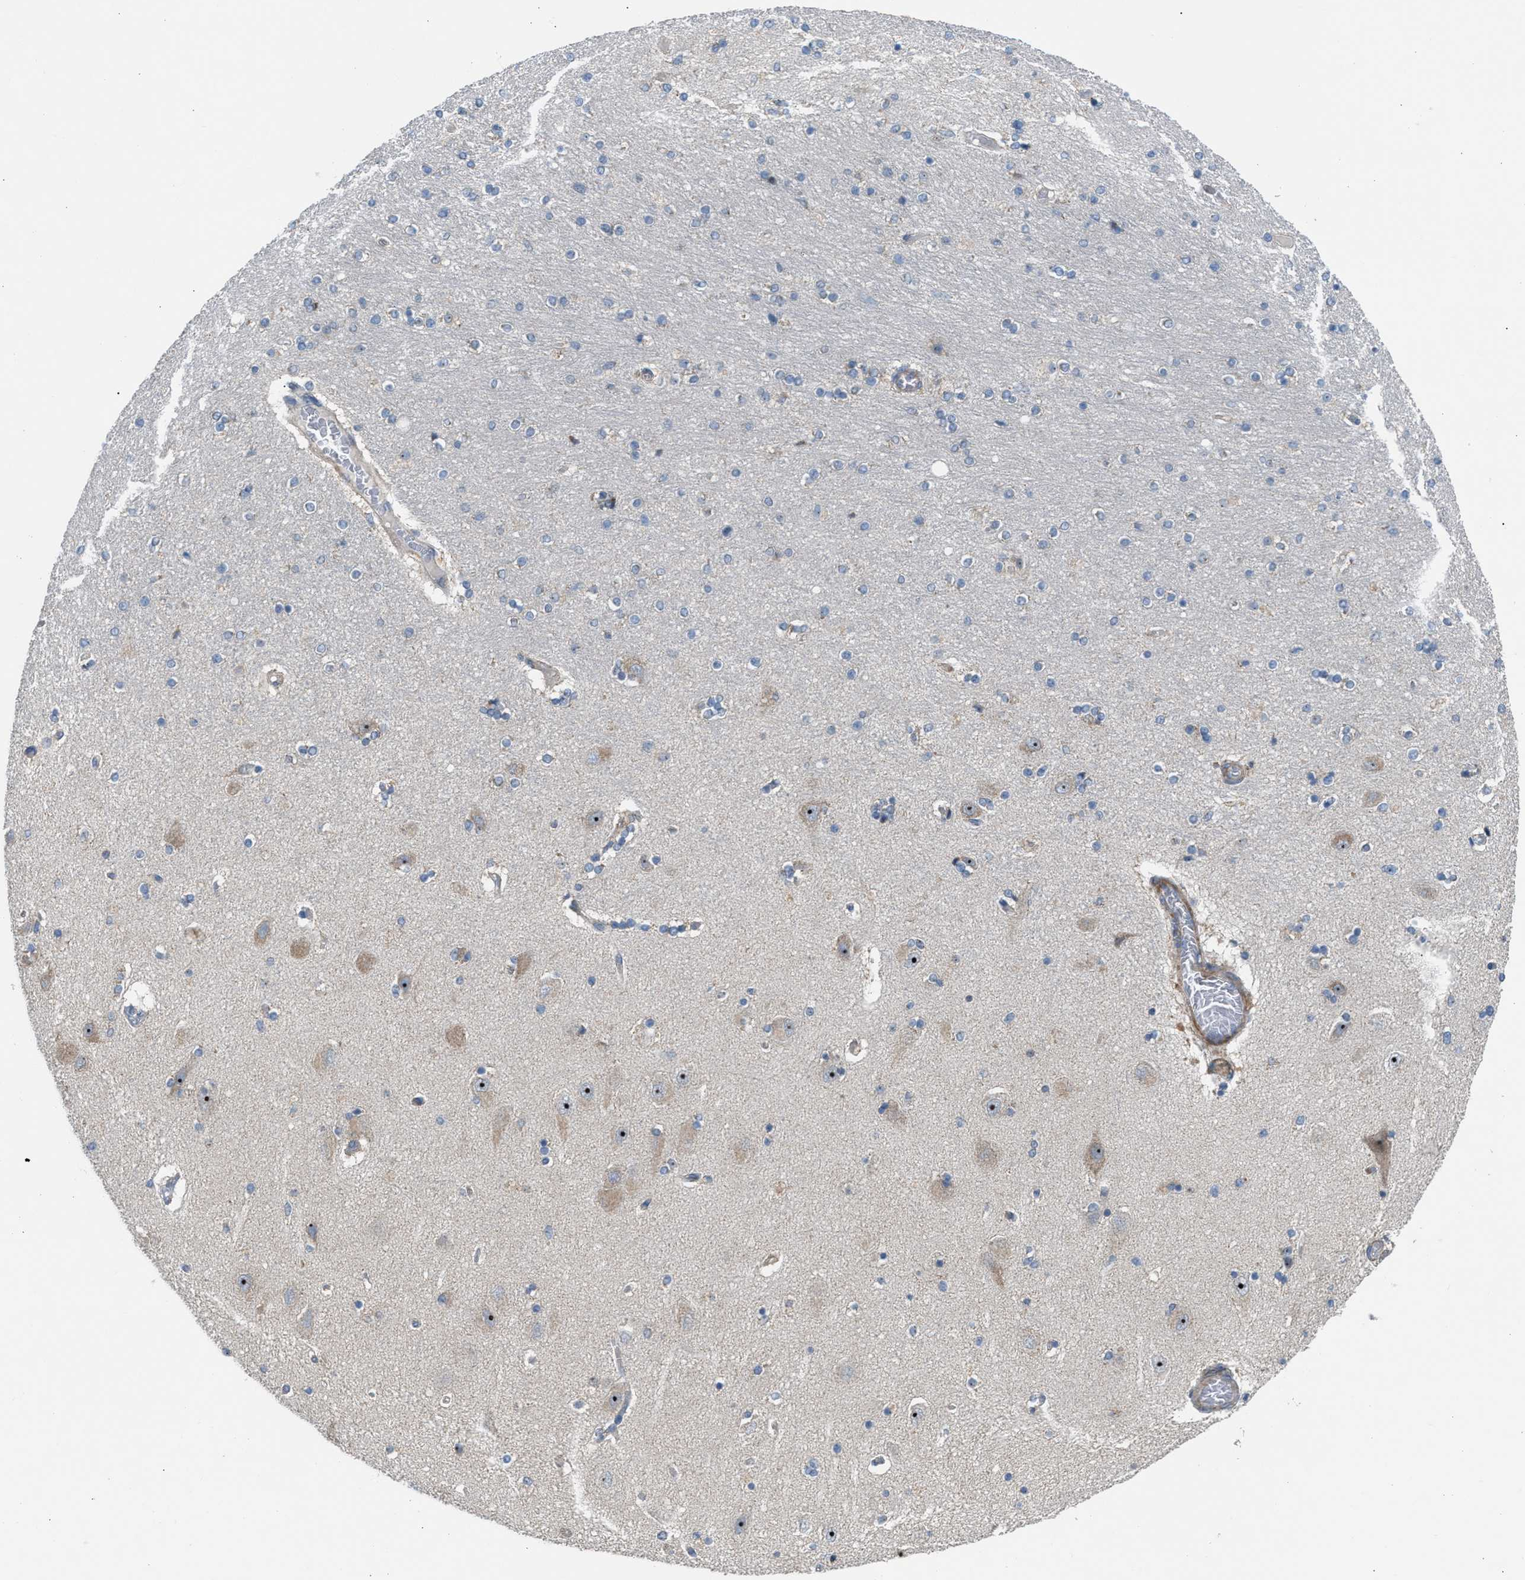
{"staining": {"intensity": "weak", "quantity": "<25%", "location": "cytoplasmic/membranous"}, "tissue": "hippocampus", "cell_type": "Glial cells", "image_type": "normal", "snomed": [{"axis": "morphology", "description": "Normal tissue, NOS"}, {"axis": "topography", "description": "Hippocampus"}], "caption": "Protein analysis of unremarkable hippocampus shows no significant expression in glial cells. (Brightfield microscopy of DAB (3,3'-diaminobenzidine) immunohistochemistry at high magnification).", "gene": "TPH1", "patient": {"sex": "female", "age": 54}}